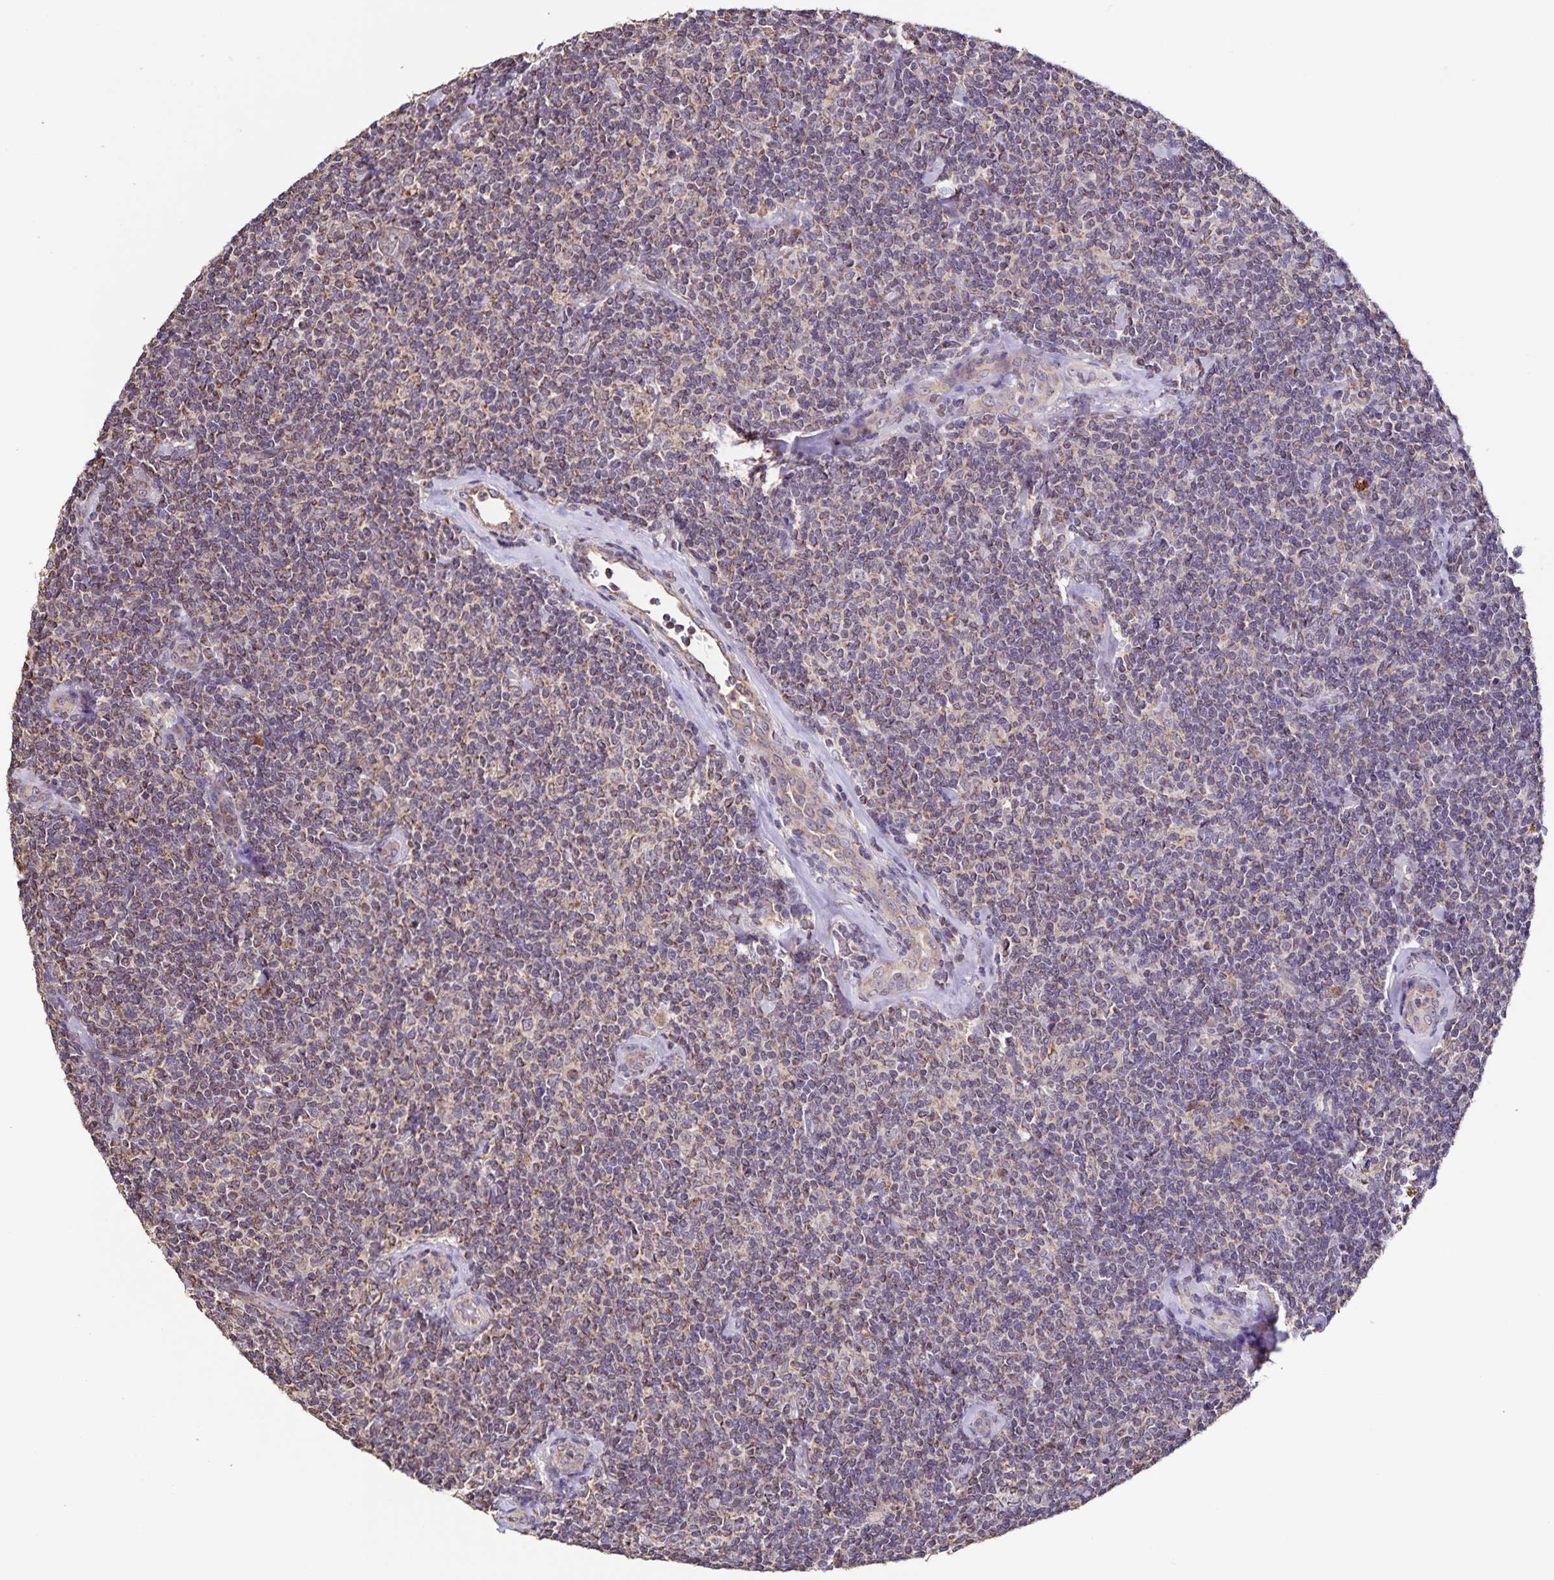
{"staining": {"intensity": "weak", "quantity": "25%-75%", "location": "cytoplasmic/membranous"}, "tissue": "lymphoma", "cell_type": "Tumor cells", "image_type": "cancer", "snomed": [{"axis": "morphology", "description": "Malignant lymphoma, non-Hodgkin's type, Low grade"}, {"axis": "topography", "description": "Lymph node"}], "caption": "Brown immunohistochemical staining in malignant lymphoma, non-Hodgkin's type (low-grade) exhibits weak cytoplasmic/membranous staining in approximately 25%-75% of tumor cells. (Brightfield microscopy of DAB IHC at high magnification).", "gene": "MAN1A1", "patient": {"sex": "female", "age": 56}}